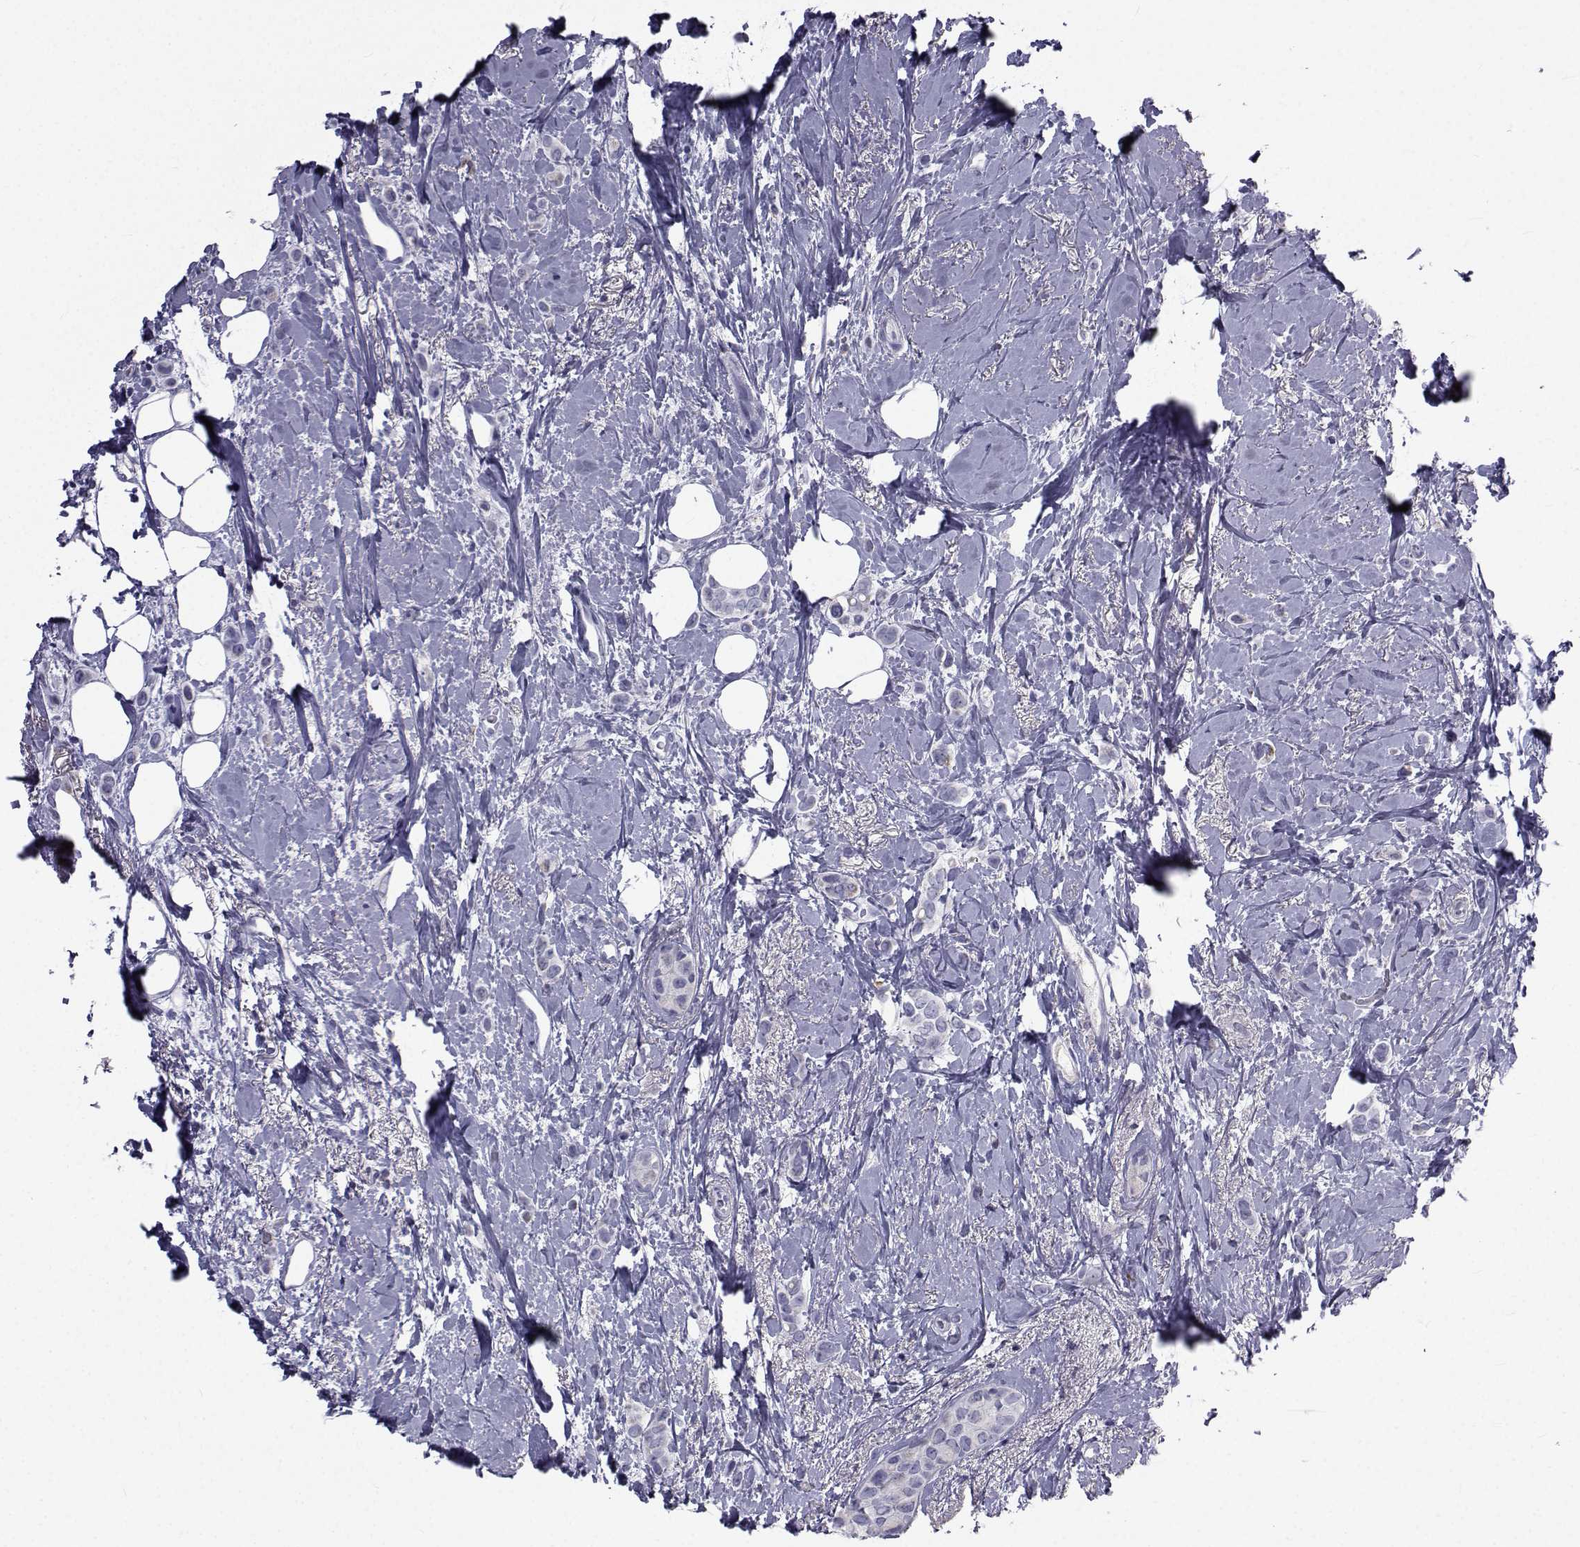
{"staining": {"intensity": "negative", "quantity": "none", "location": "none"}, "tissue": "breast cancer", "cell_type": "Tumor cells", "image_type": "cancer", "snomed": [{"axis": "morphology", "description": "Lobular carcinoma"}, {"axis": "topography", "description": "Breast"}], "caption": "An immunohistochemistry (IHC) image of breast cancer is shown. There is no staining in tumor cells of breast cancer.", "gene": "FDXR", "patient": {"sex": "female", "age": 66}}